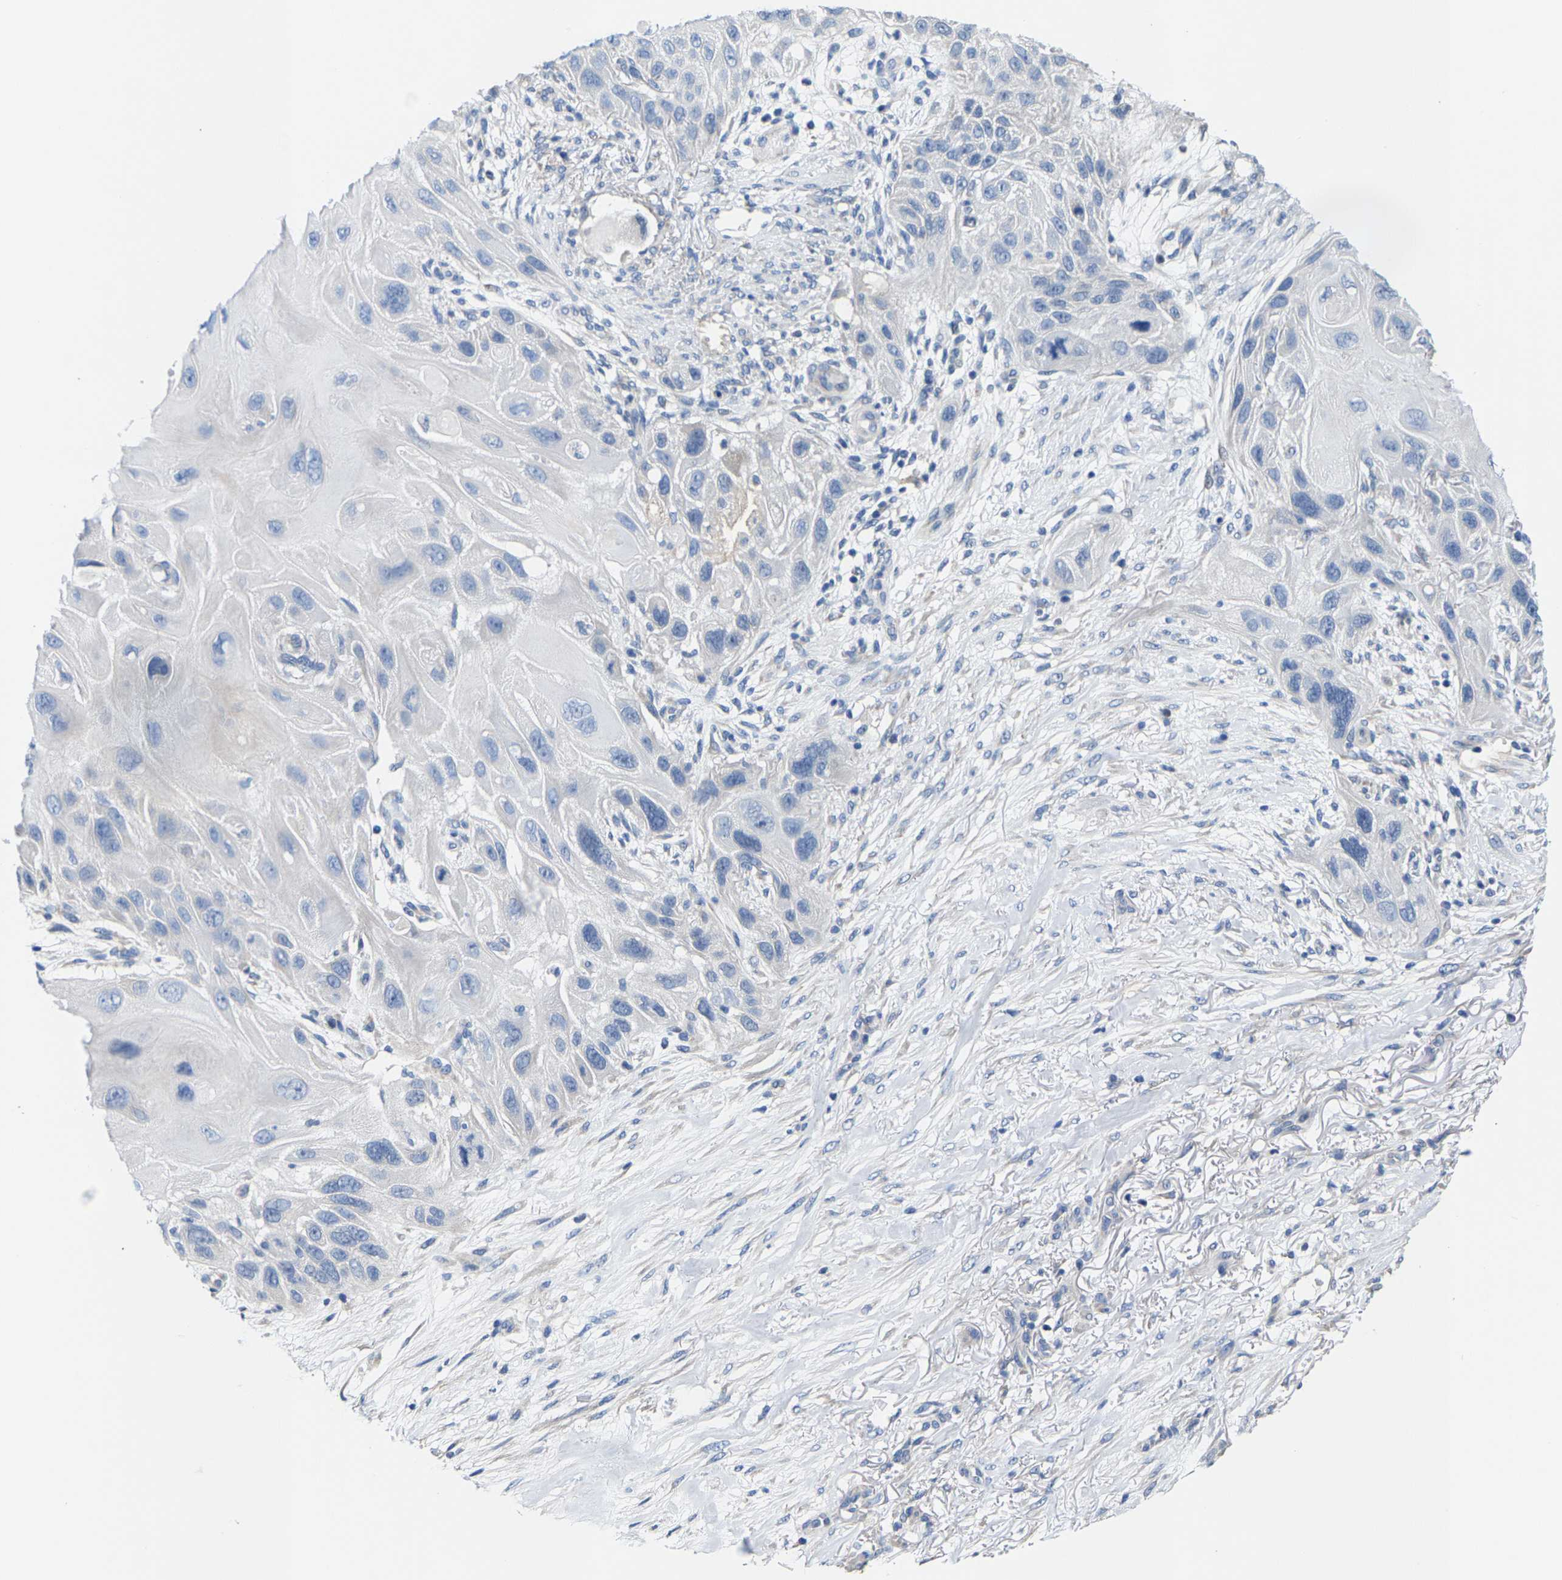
{"staining": {"intensity": "negative", "quantity": "none", "location": "none"}, "tissue": "skin cancer", "cell_type": "Tumor cells", "image_type": "cancer", "snomed": [{"axis": "morphology", "description": "Squamous cell carcinoma, NOS"}, {"axis": "topography", "description": "Skin"}], "caption": "A photomicrograph of skin cancer (squamous cell carcinoma) stained for a protein demonstrates no brown staining in tumor cells.", "gene": "KLHL1", "patient": {"sex": "female", "age": 77}}